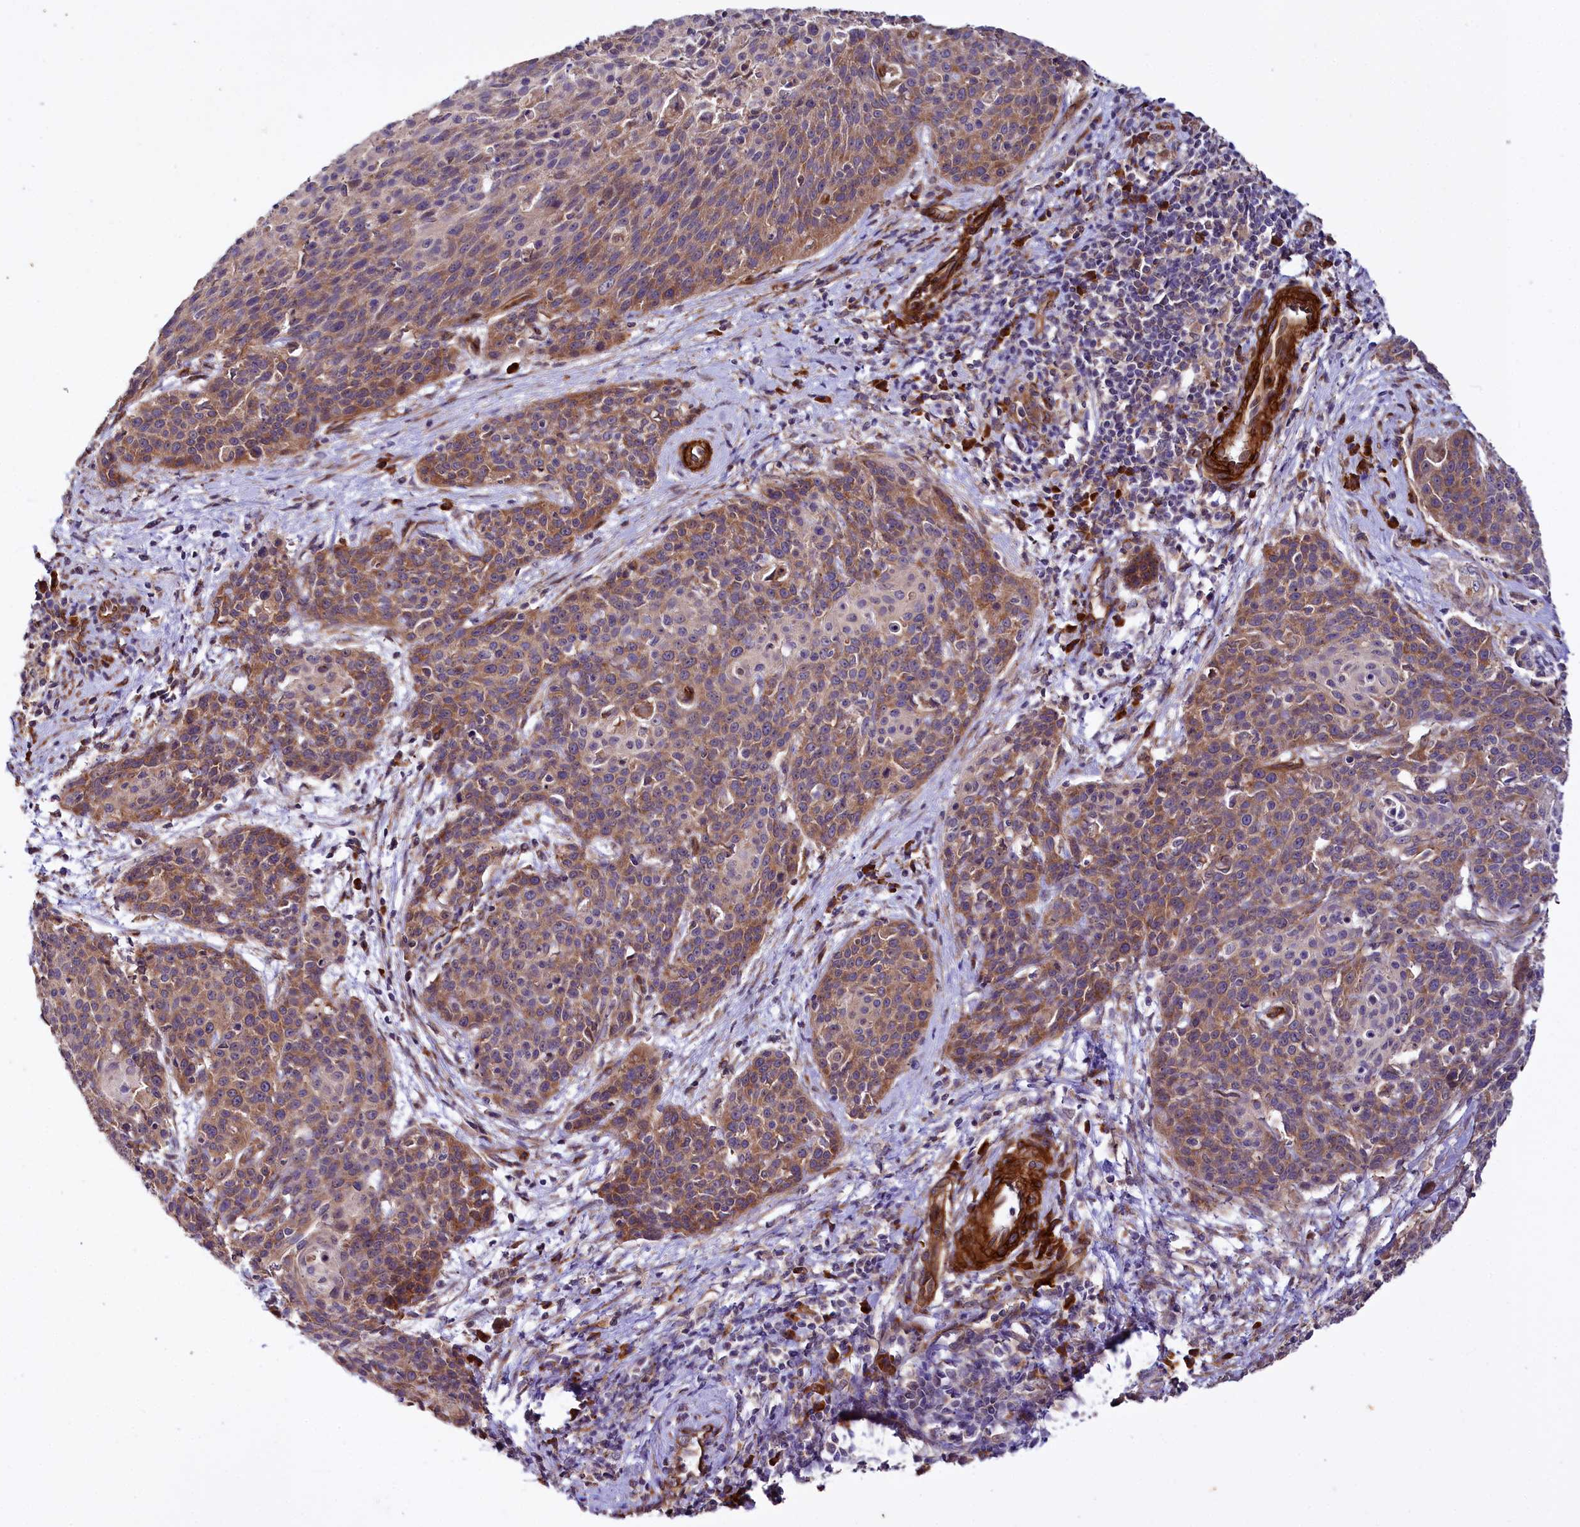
{"staining": {"intensity": "moderate", "quantity": ">75%", "location": "cytoplasmic/membranous"}, "tissue": "cervical cancer", "cell_type": "Tumor cells", "image_type": "cancer", "snomed": [{"axis": "morphology", "description": "Squamous cell carcinoma, NOS"}, {"axis": "topography", "description": "Cervix"}], "caption": "Protein staining demonstrates moderate cytoplasmic/membranous expression in about >75% of tumor cells in cervical squamous cell carcinoma.", "gene": "SPATS2", "patient": {"sex": "female", "age": 38}}